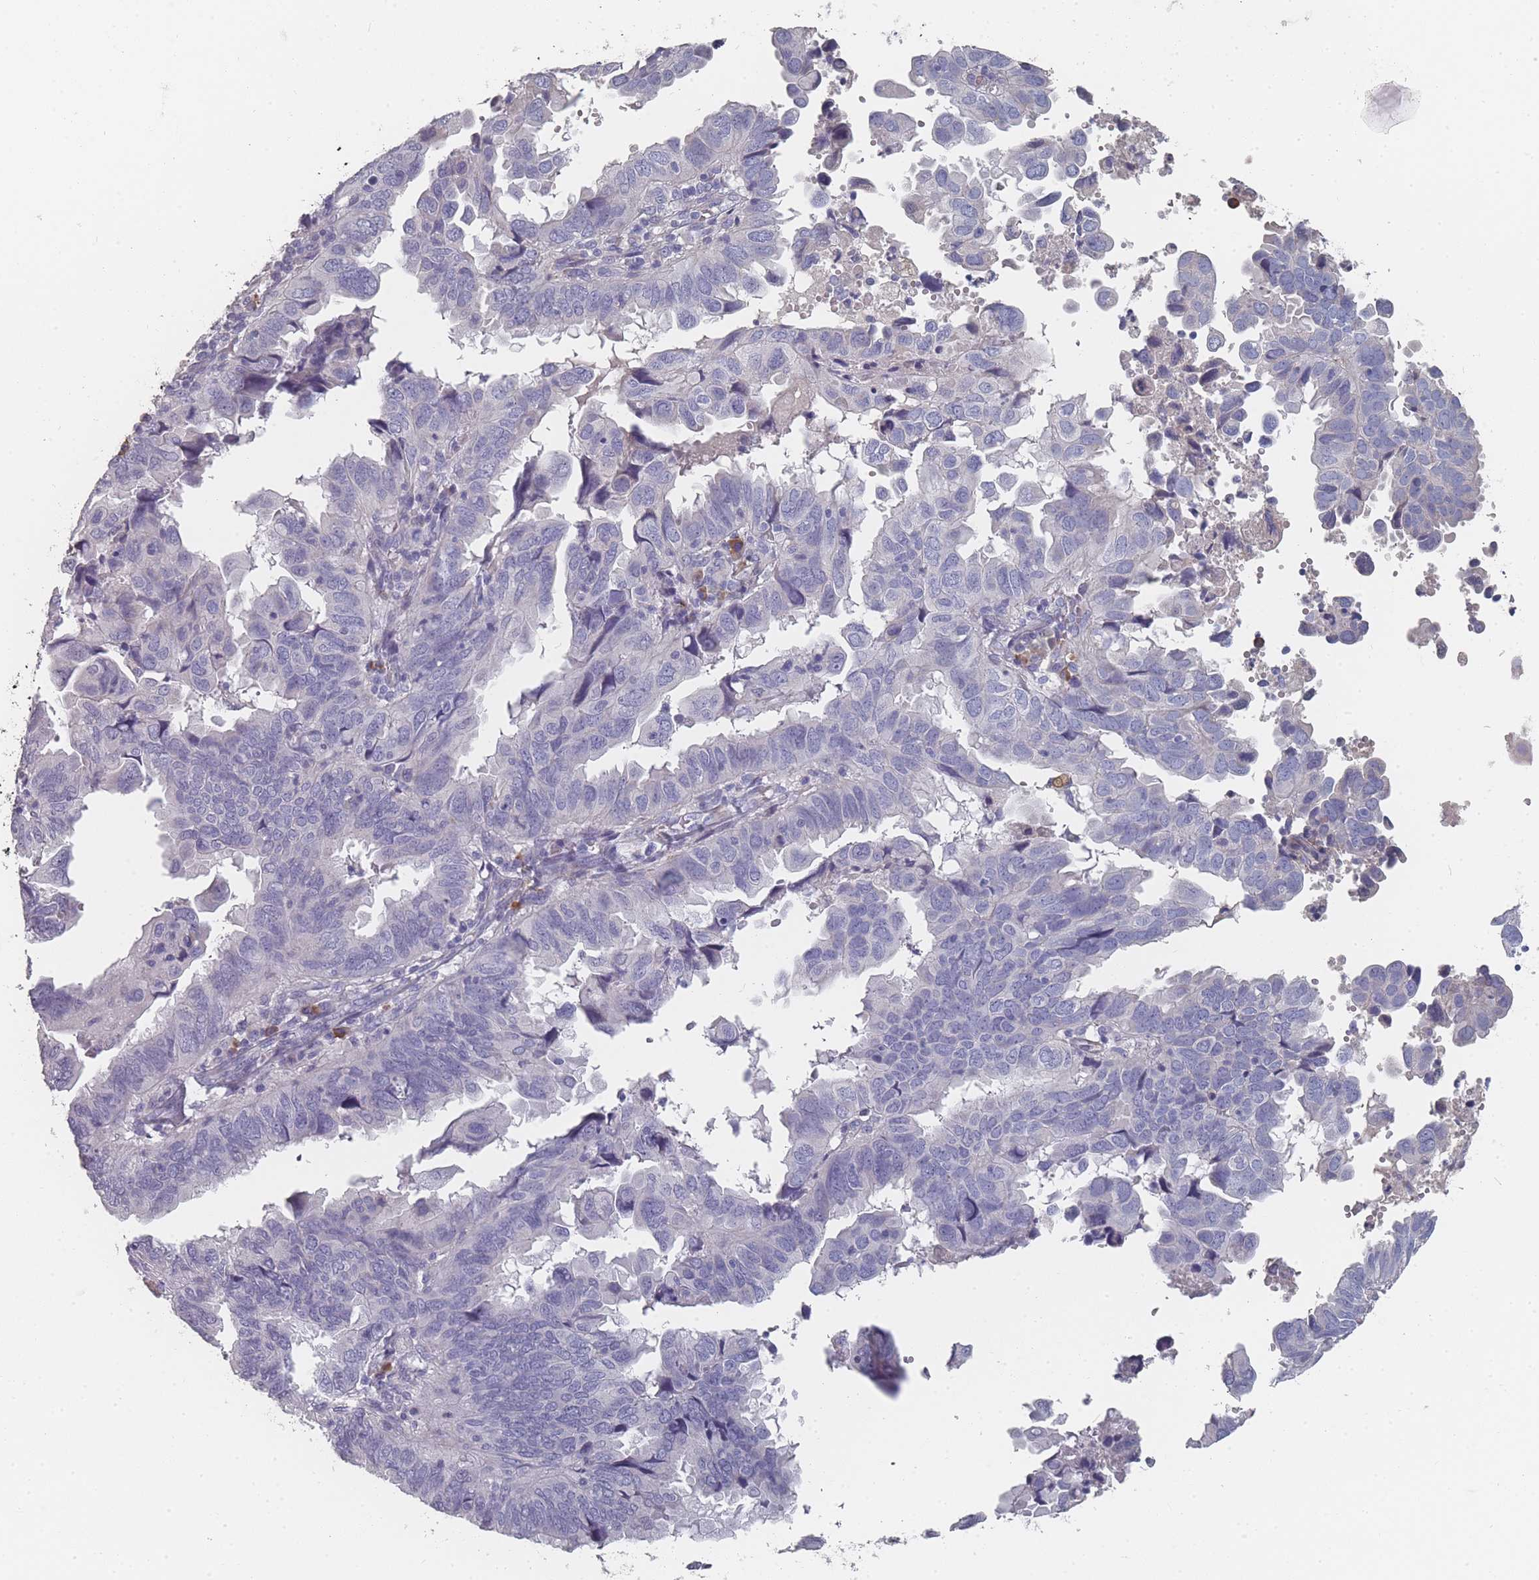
{"staining": {"intensity": "negative", "quantity": "none", "location": "none"}, "tissue": "endometrial cancer", "cell_type": "Tumor cells", "image_type": "cancer", "snomed": [{"axis": "morphology", "description": "Adenocarcinoma, NOS"}, {"axis": "topography", "description": "Uterus"}], "caption": "Immunohistochemistry (IHC) of human adenocarcinoma (endometrial) demonstrates no expression in tumor cells.", "gene": "SLC35E4", "patient": {"sex": "female", "age": 77}}